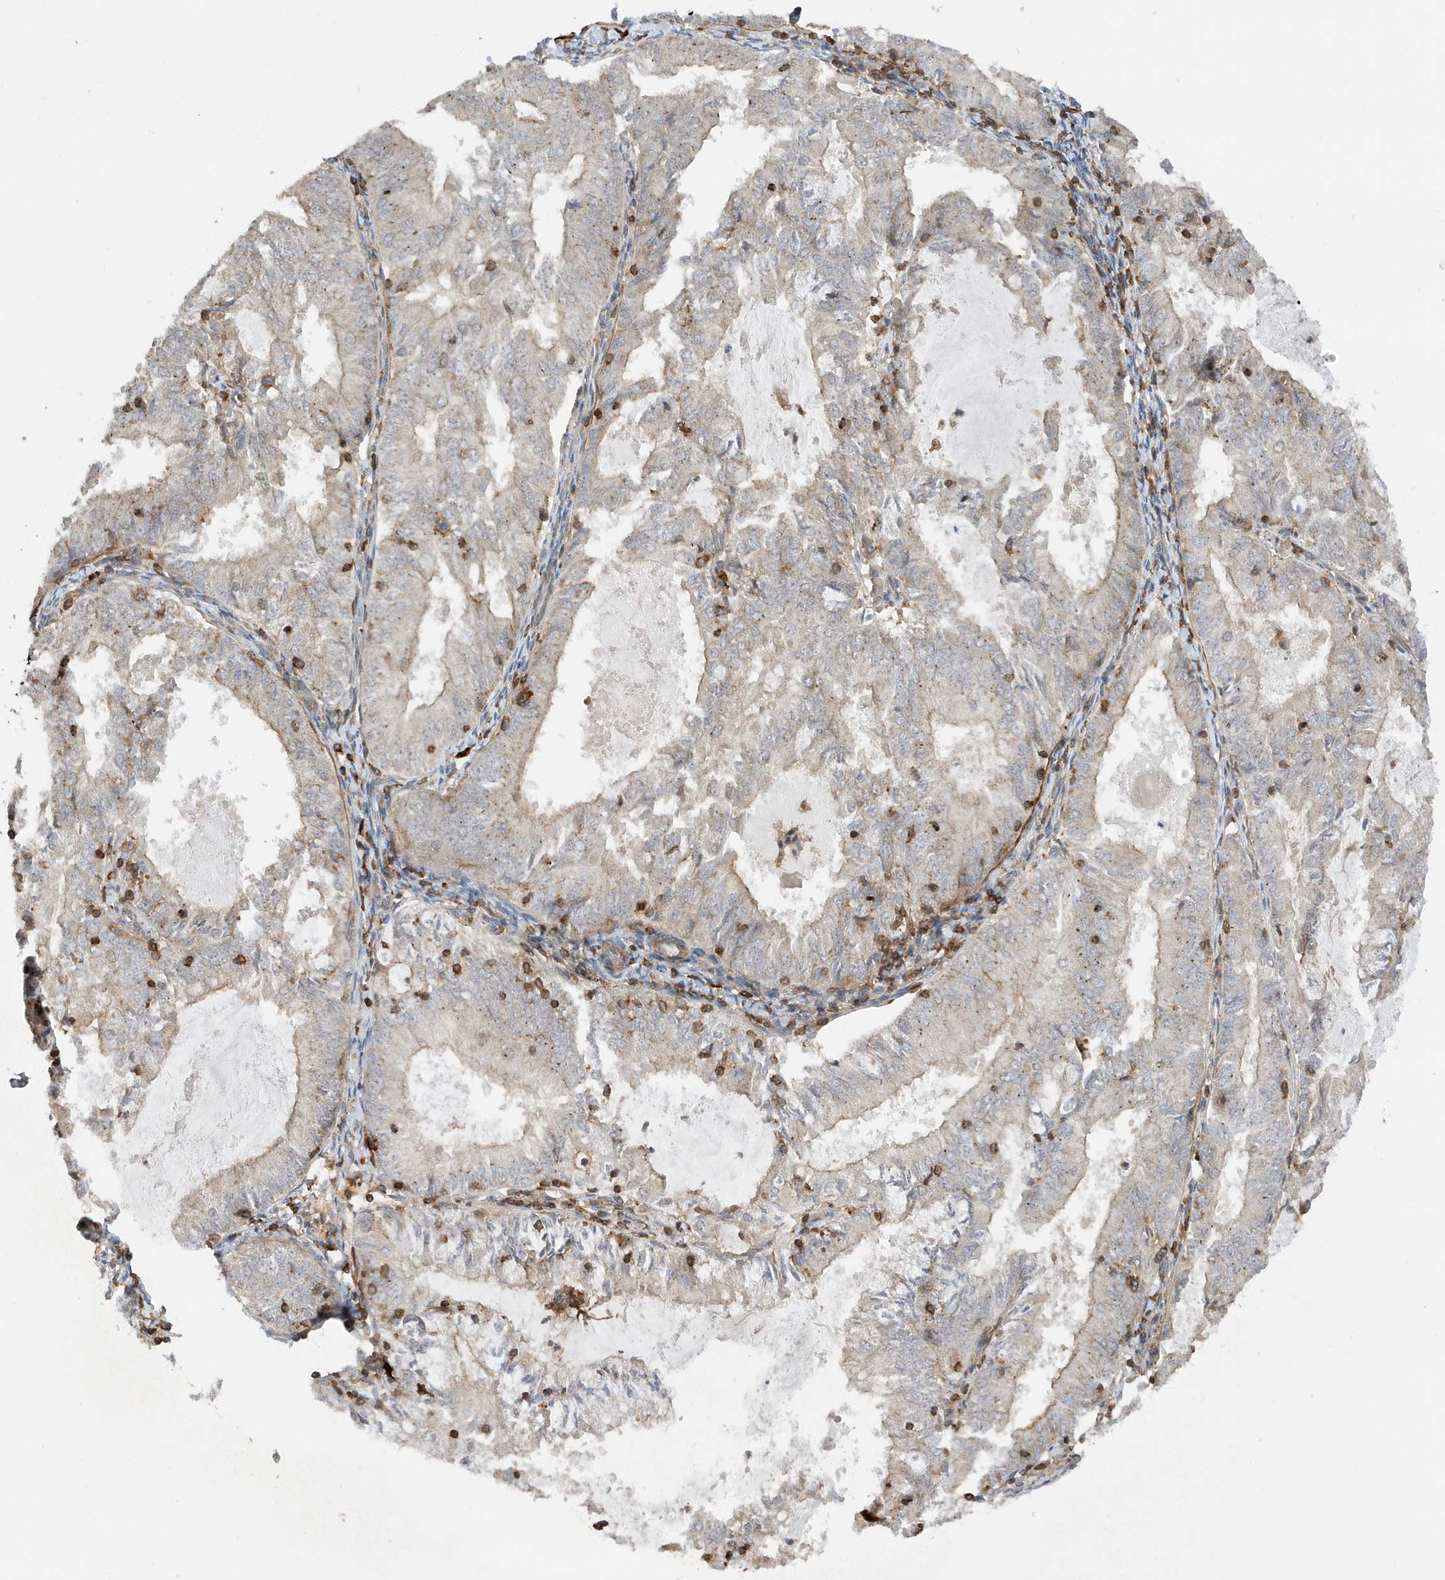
{"staining": {"intensity": "weak", "quantity": "25%-75%", "location": "cytoplasmic/membranous"}, "tissue": "endometrial cancer", "cell_type": "Tumor cells", "image_type": "cancer", "snomed": [{"axis": "morphology", "description": "Adenocarcinoma, NOS"}, {"axis": "topography", "description": "Endometrium"}], "caption": "Tumor cells reveal weak cytoplasmic/membranous positivity in approximately 25%-75% of cells in adenocarcinoma (endometrial).", "gene": "TATDN3", "patient": {"sex": "female", "age": 57}}